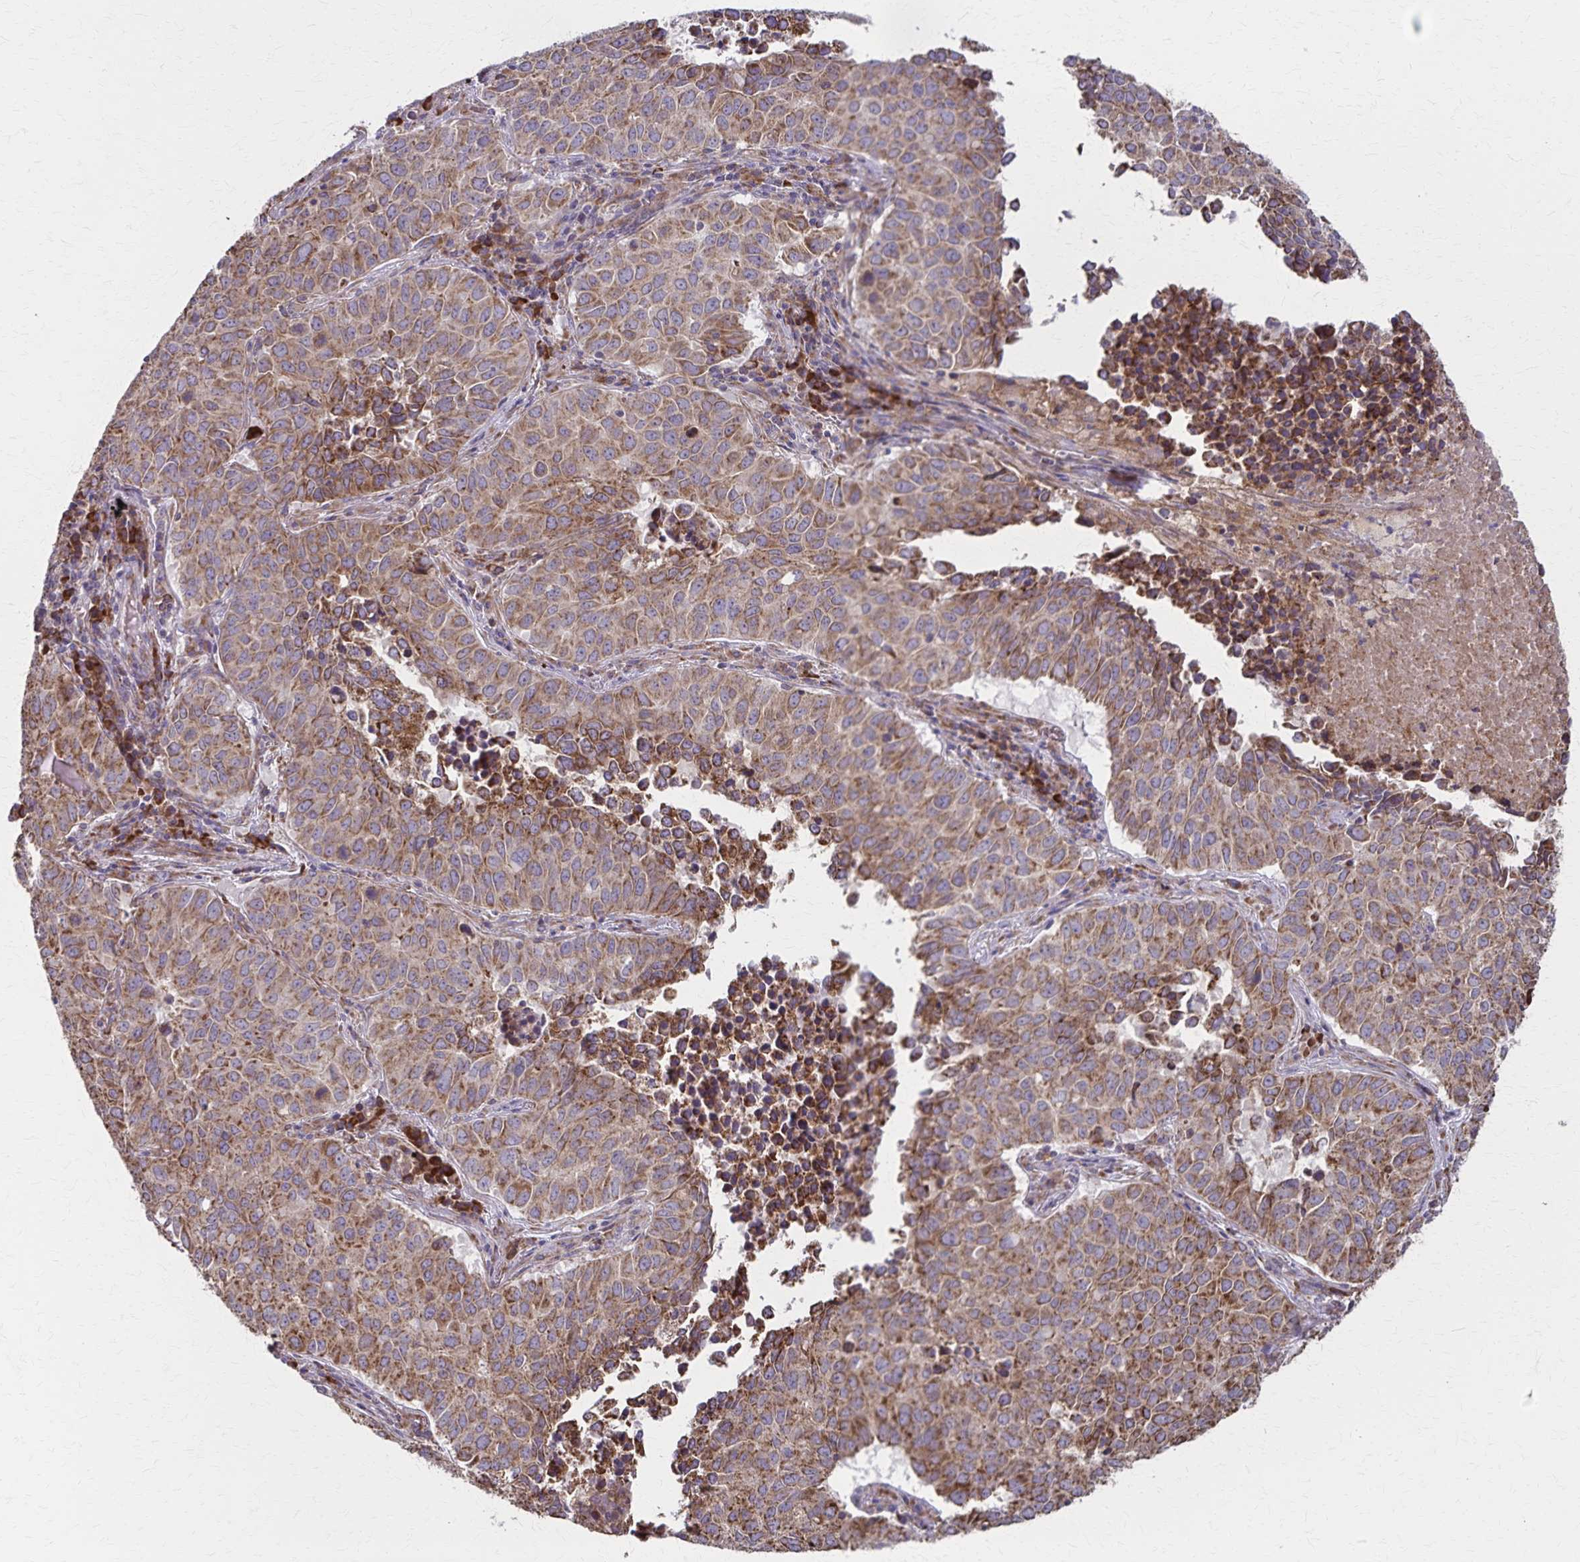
{"staining": {"intensity": "moderate", "quantity": ">75%", "location": "cytoplasmic/membranous"}, "tissue": "lung cancer", "cell_type": "Tumor cells", "image_type": "cancer", "snomed": [{"axis": "morphology", "description": "Adenocarcinoma, NOS"}, {"axis": "topography", "description": "Lung"}], "caption": "Tumor cells exhibit medium levels of moderate cytoplasmic/membranous positivity in about >75% of cells in adenocarcinoma (lung).", "gene": "RNF10", "patient": {"sex": "female", "age": 50}}